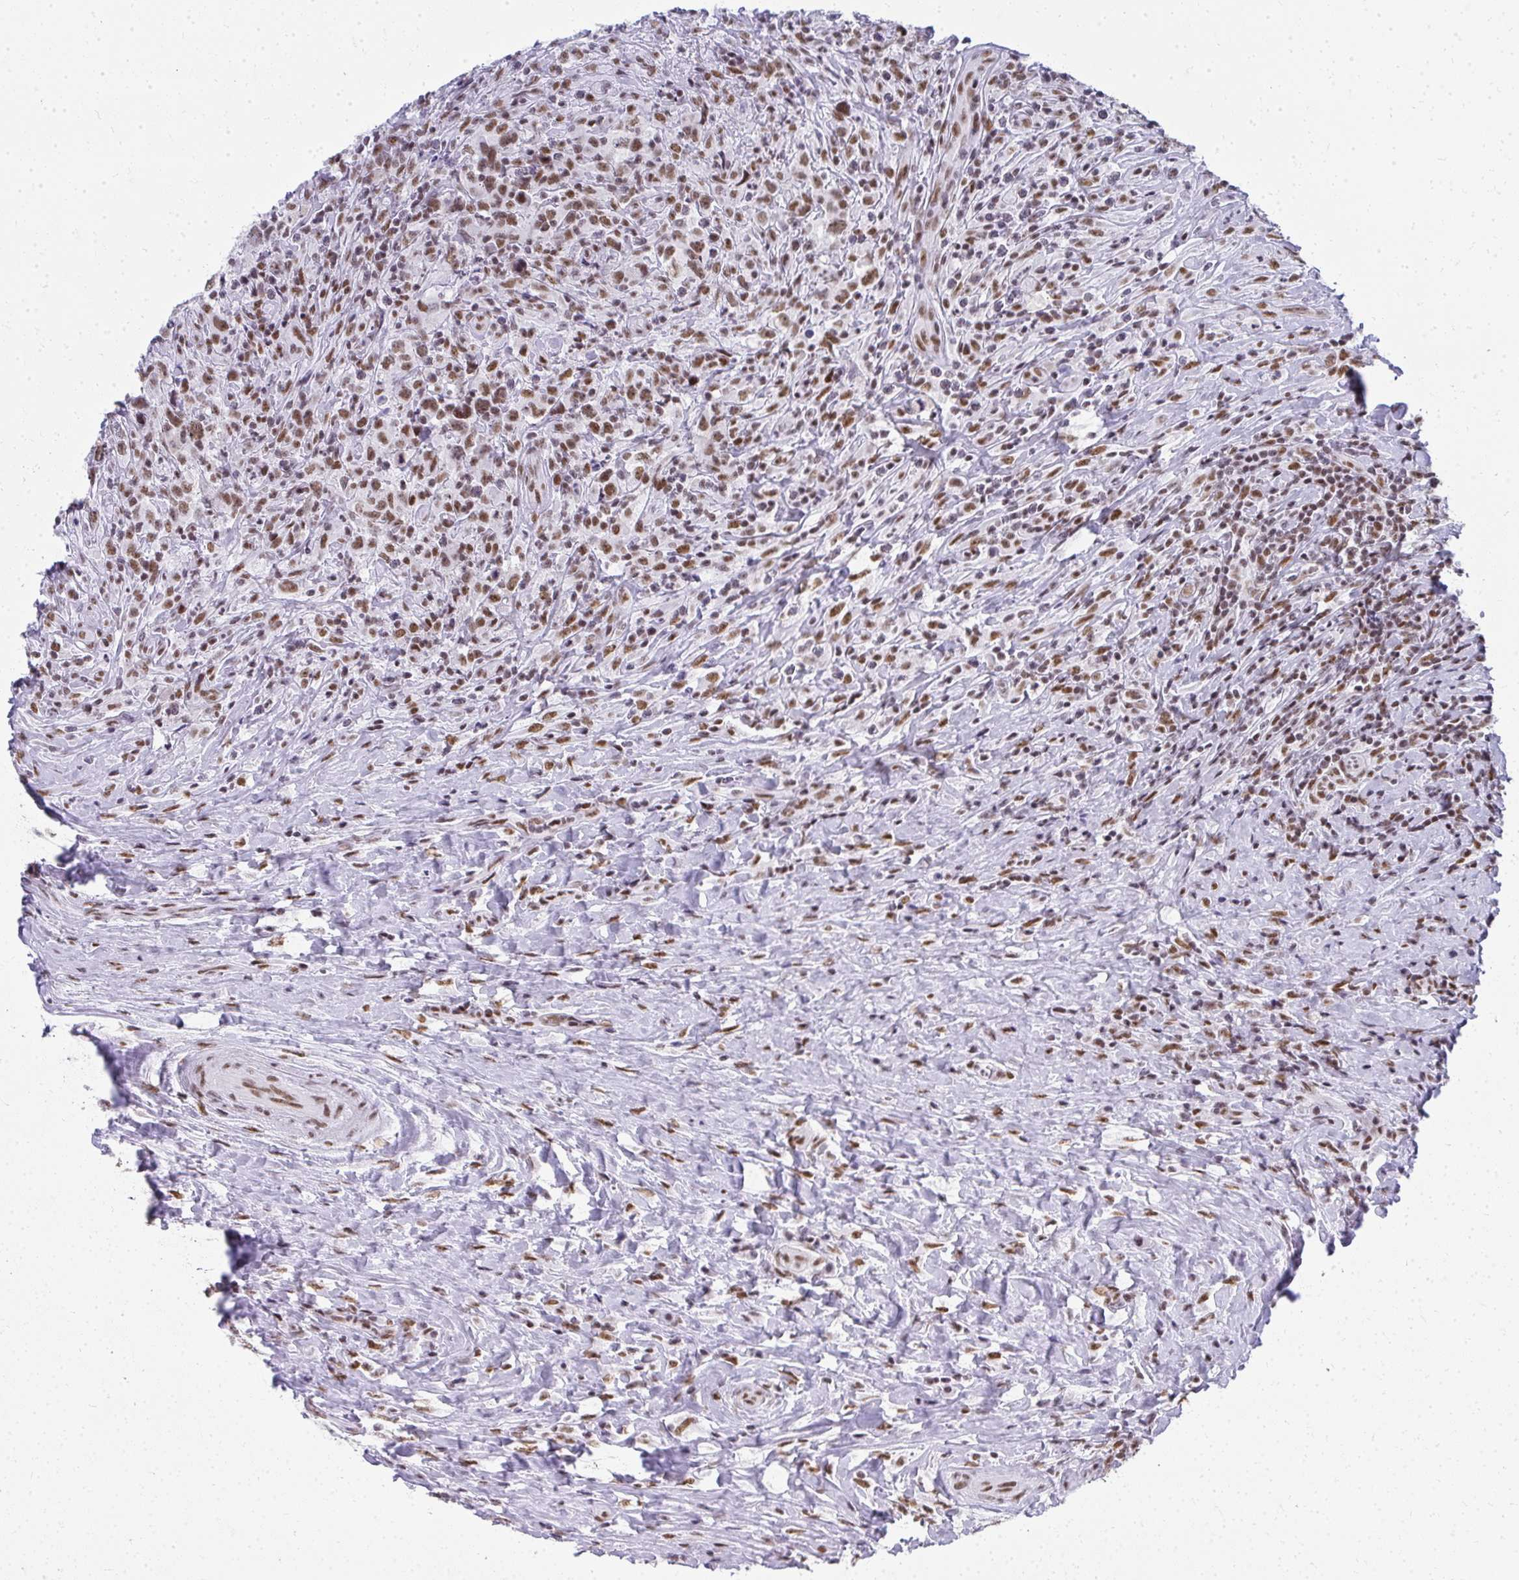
{"staining": {"intensity": "moderate", "quantity": ">75%", "location": "nuclear"}, "tissue": "lymphoma", "cell_type": "Tumor cells", "image_type": "cancer", "snomed": [{"axis": "morphology", "description": "Hodgkin's disease, NOS"}, {"axis": "topography", "description": "Lymph node"}], "caption": "The micrograph demonstrates a brown stain indicating the presence of a protein in the nuclear of tumor cells in Hodgkin's disease.", "gene": "CREBBP", "patient": {"sex": "female", "age": 18}}